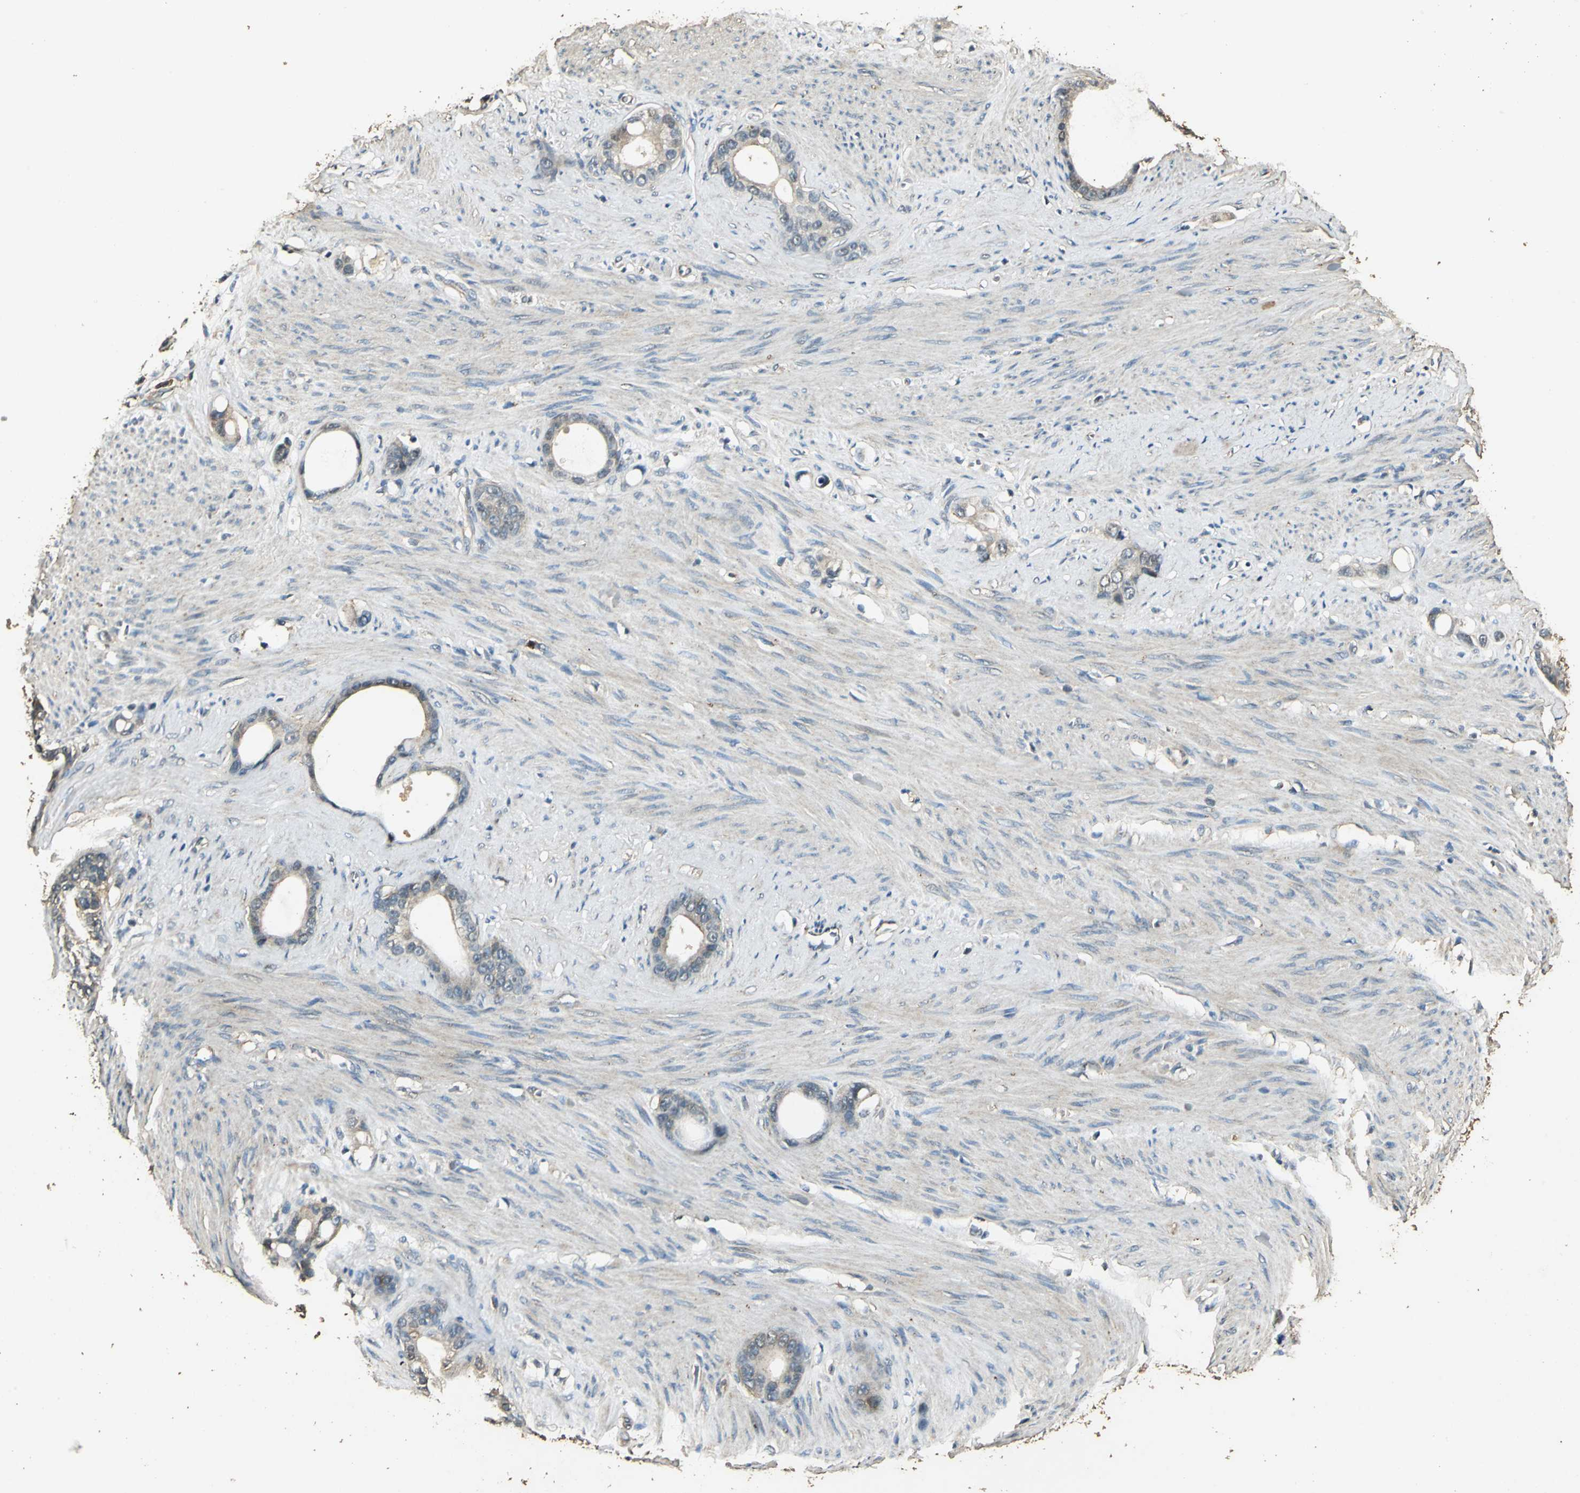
{"staining": {"intensity": "moderate", "quantity": ">75%", "location": "cytoplasmic/membranous"}, "tissue": "stomach cancer", "cell_type": "Tumor cells", "image_type": "cancer", "snomed": [{"axis": "morphology", "description": "Adenocarcinoma, NOS"}, {"axis": "topography", "description": "Stomach"}], "caption": "Immunohistochemical staining of human adenocarcinoma (stomach) demonstrates moderate cytoplasmic/membranous protein expression in about >75% of tumor cells.", "gene": "TMPRSS4", "patient": {"sex": "female", "age": 75}}